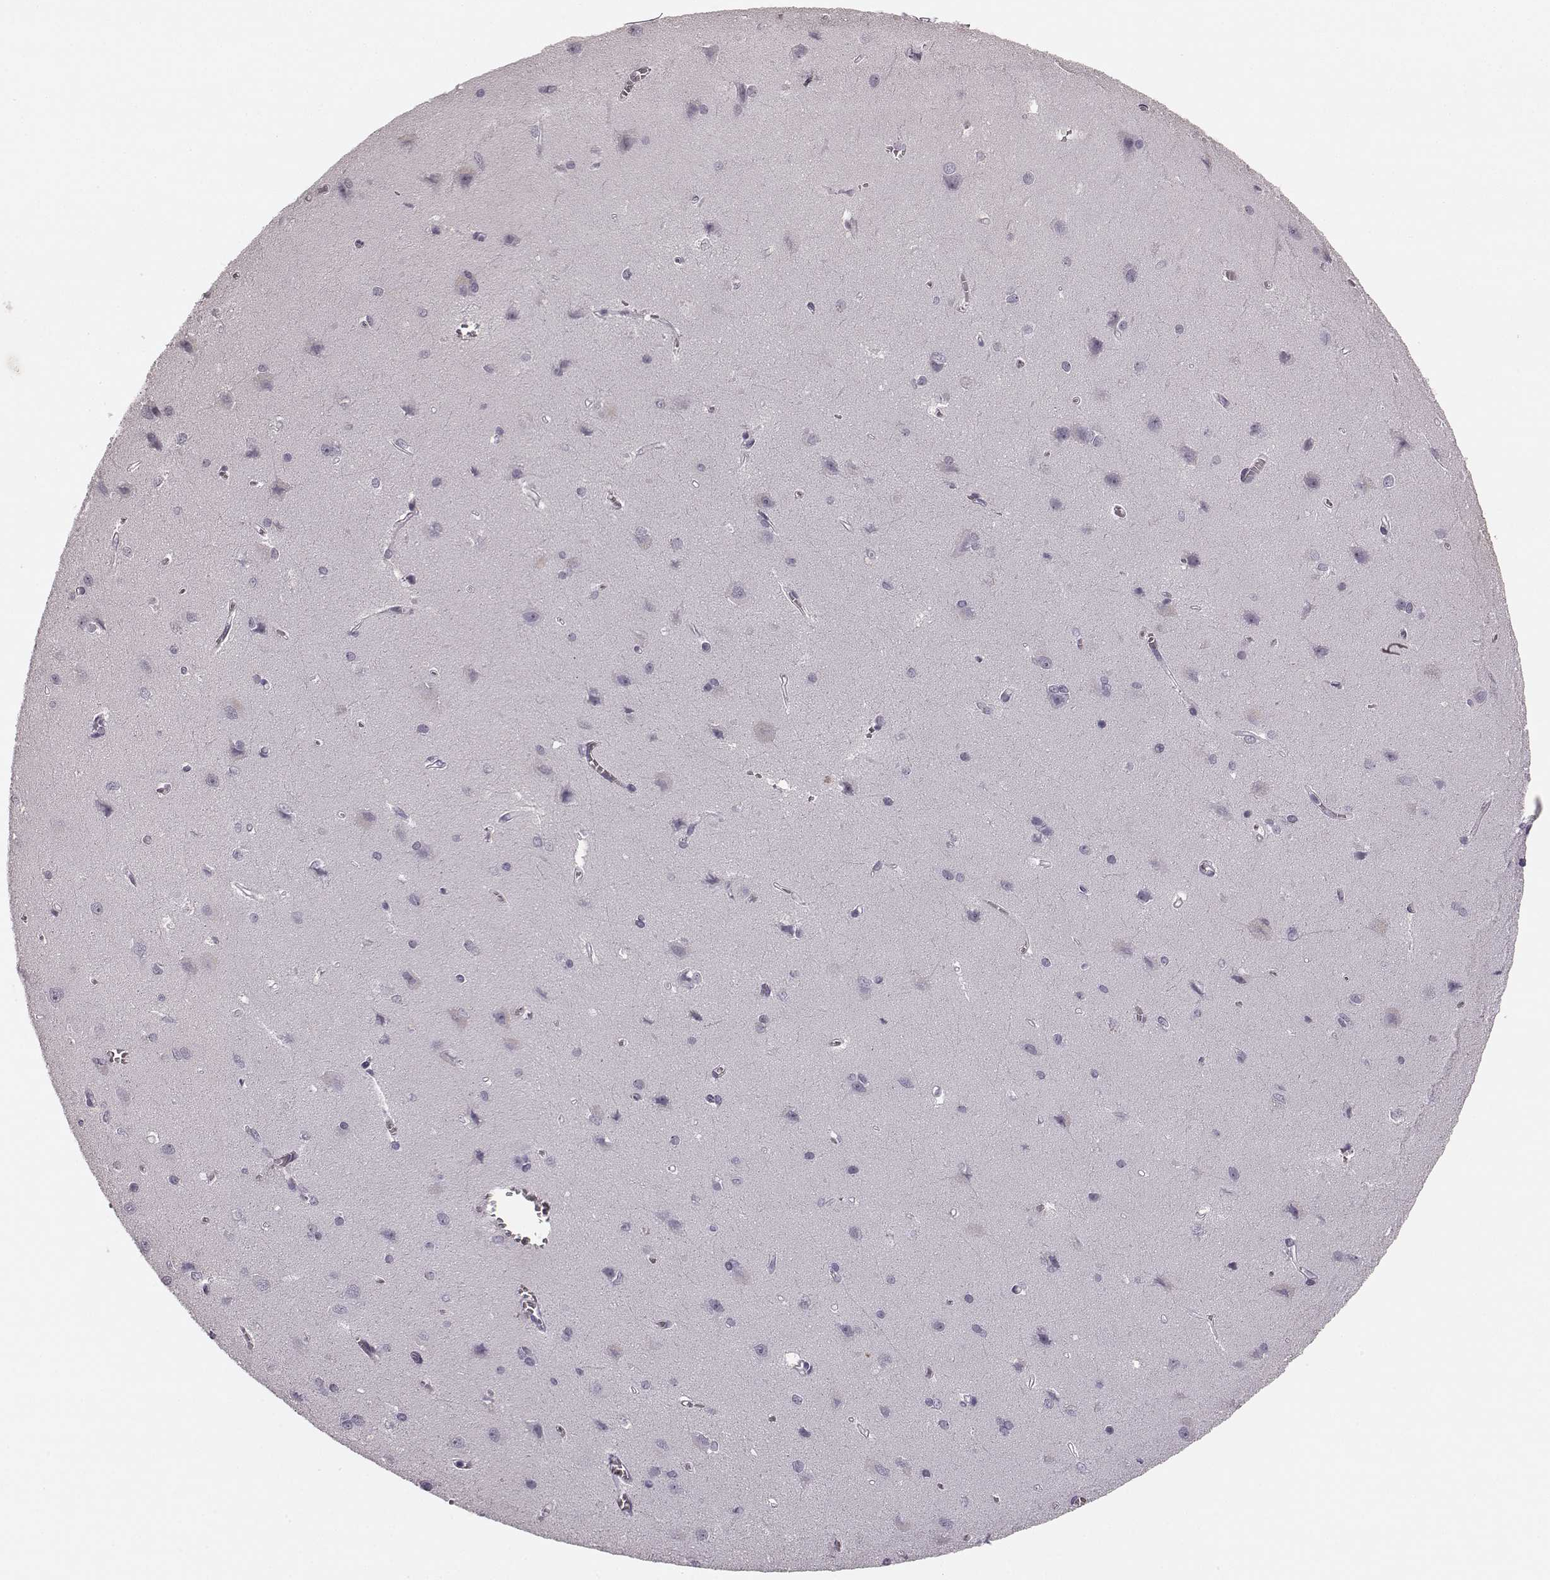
{"staining": {"intensity": "negative", "quantity": "none", "location": "none"}, "tissue": "cerebral cortex", "cell_type": "Endothelial cells", "image_type": "normal", "snomed": [{"axis": "morphology", "description": "Normal tissue, NOS"}, {"axis": "topography", "description": "Cerebral cortex"}], "caption": "Endothelial cells are negative for brown protein staining in normal cerebral cortex. (IHC, brightfield microscopy, high magnification).", "gene": "TMPRSS15", "patient": {"sex": "male", "age": 37}}